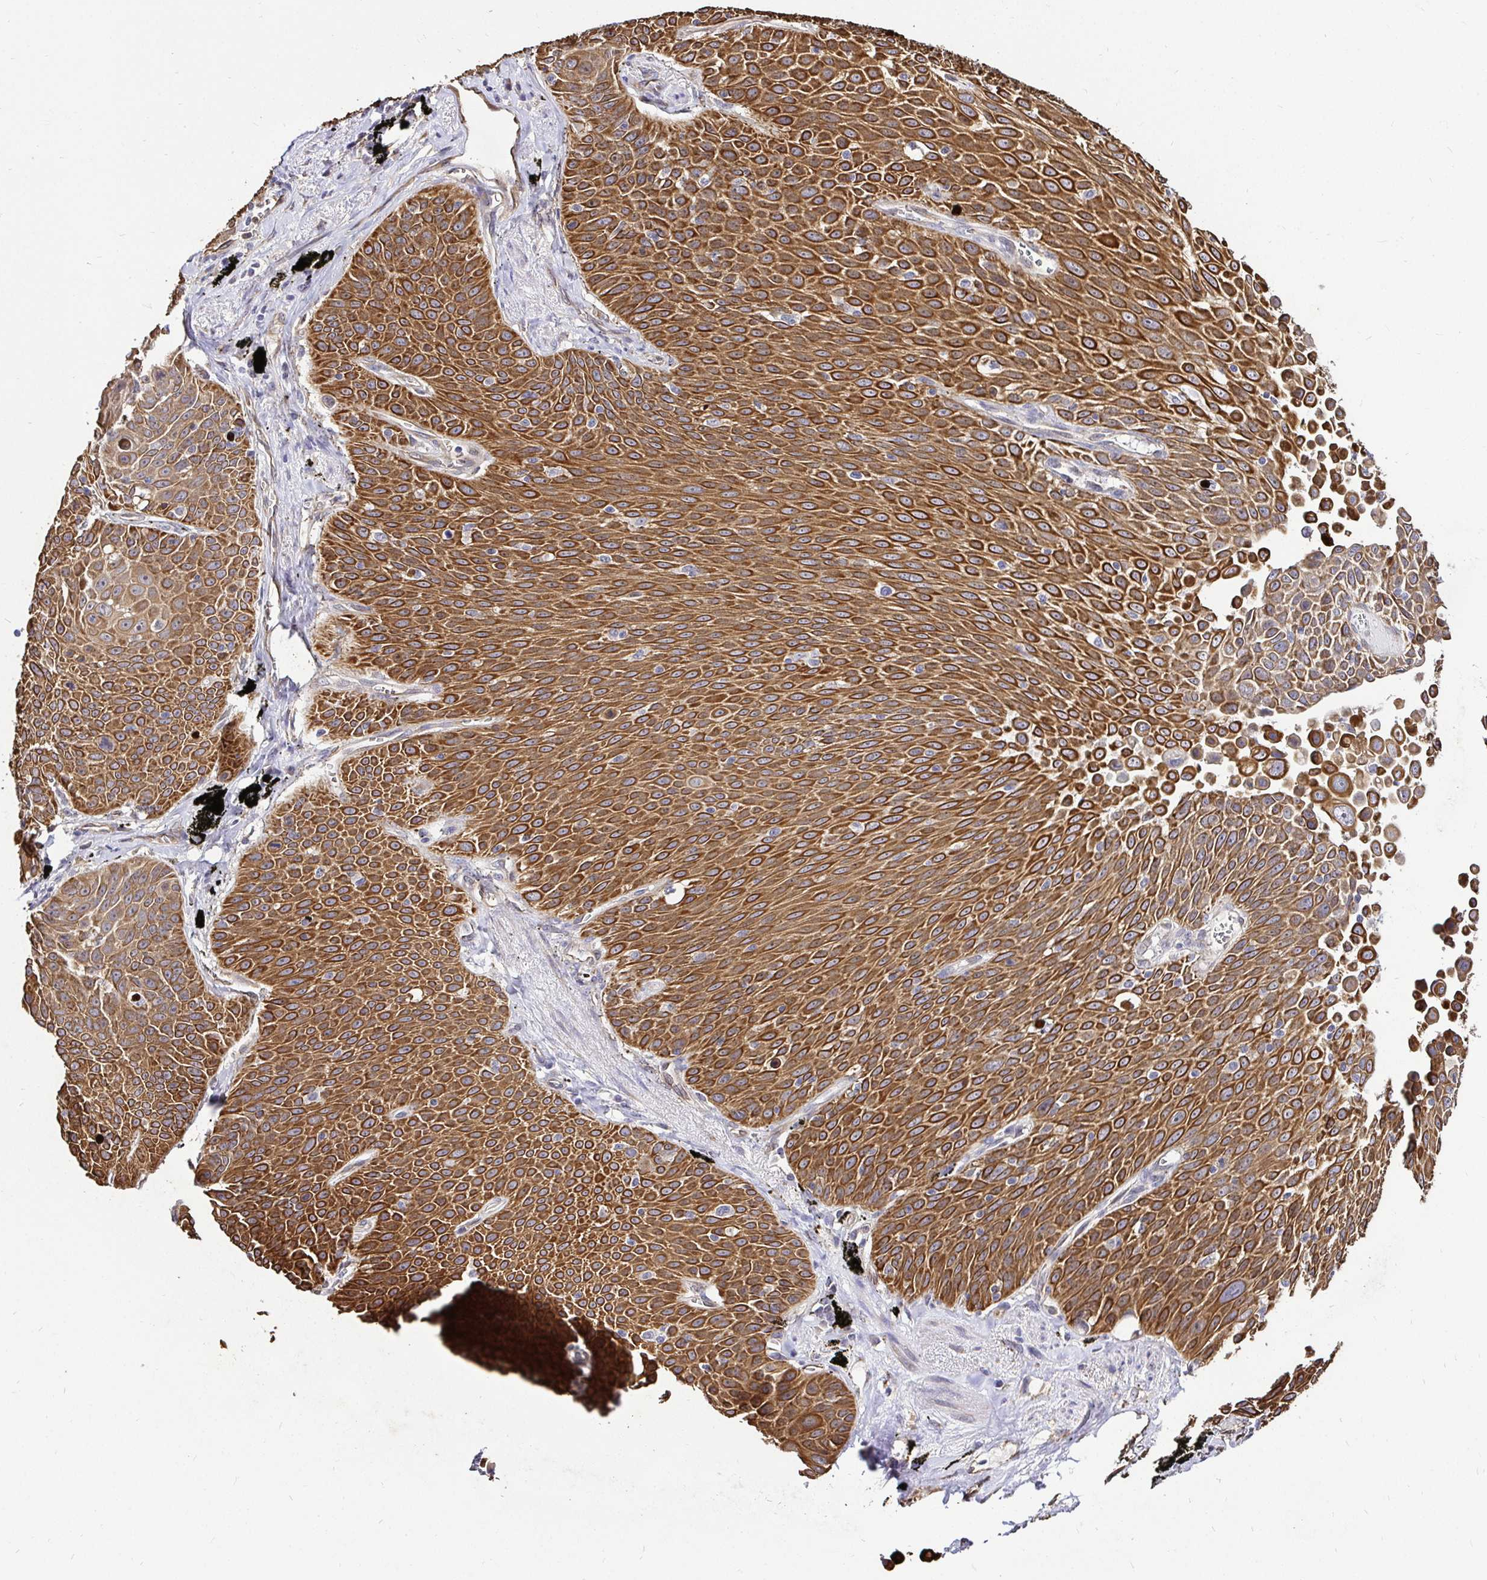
{"staining": {"intensity": "strong", "quantity": ">75%", "location": "cytoplasmic/membranous"}, "tissue": "lung cancer", "cell_type": "Tumor cells", "image_type": "cancer", "snomed": [{"axis": "morphology", "description": "Squamous cell carcinoma, NOS"}, {"axis": "morphology", "description": "Squamous cell carcinoma, metastatic, NOS"}, {"axis": "topography", "description": "Lymph node"}, {"axis": "topography", "description": "Lung"}], "caption": "Protein expression analysis of lung cancer (metastatic squamous cell carcinoma) exhibits strong cytoplasmic/membranous positivity in about >75% of tumor cells.", "gene": "CCDC122", "patient": {"sex": "female", "age": 62}}